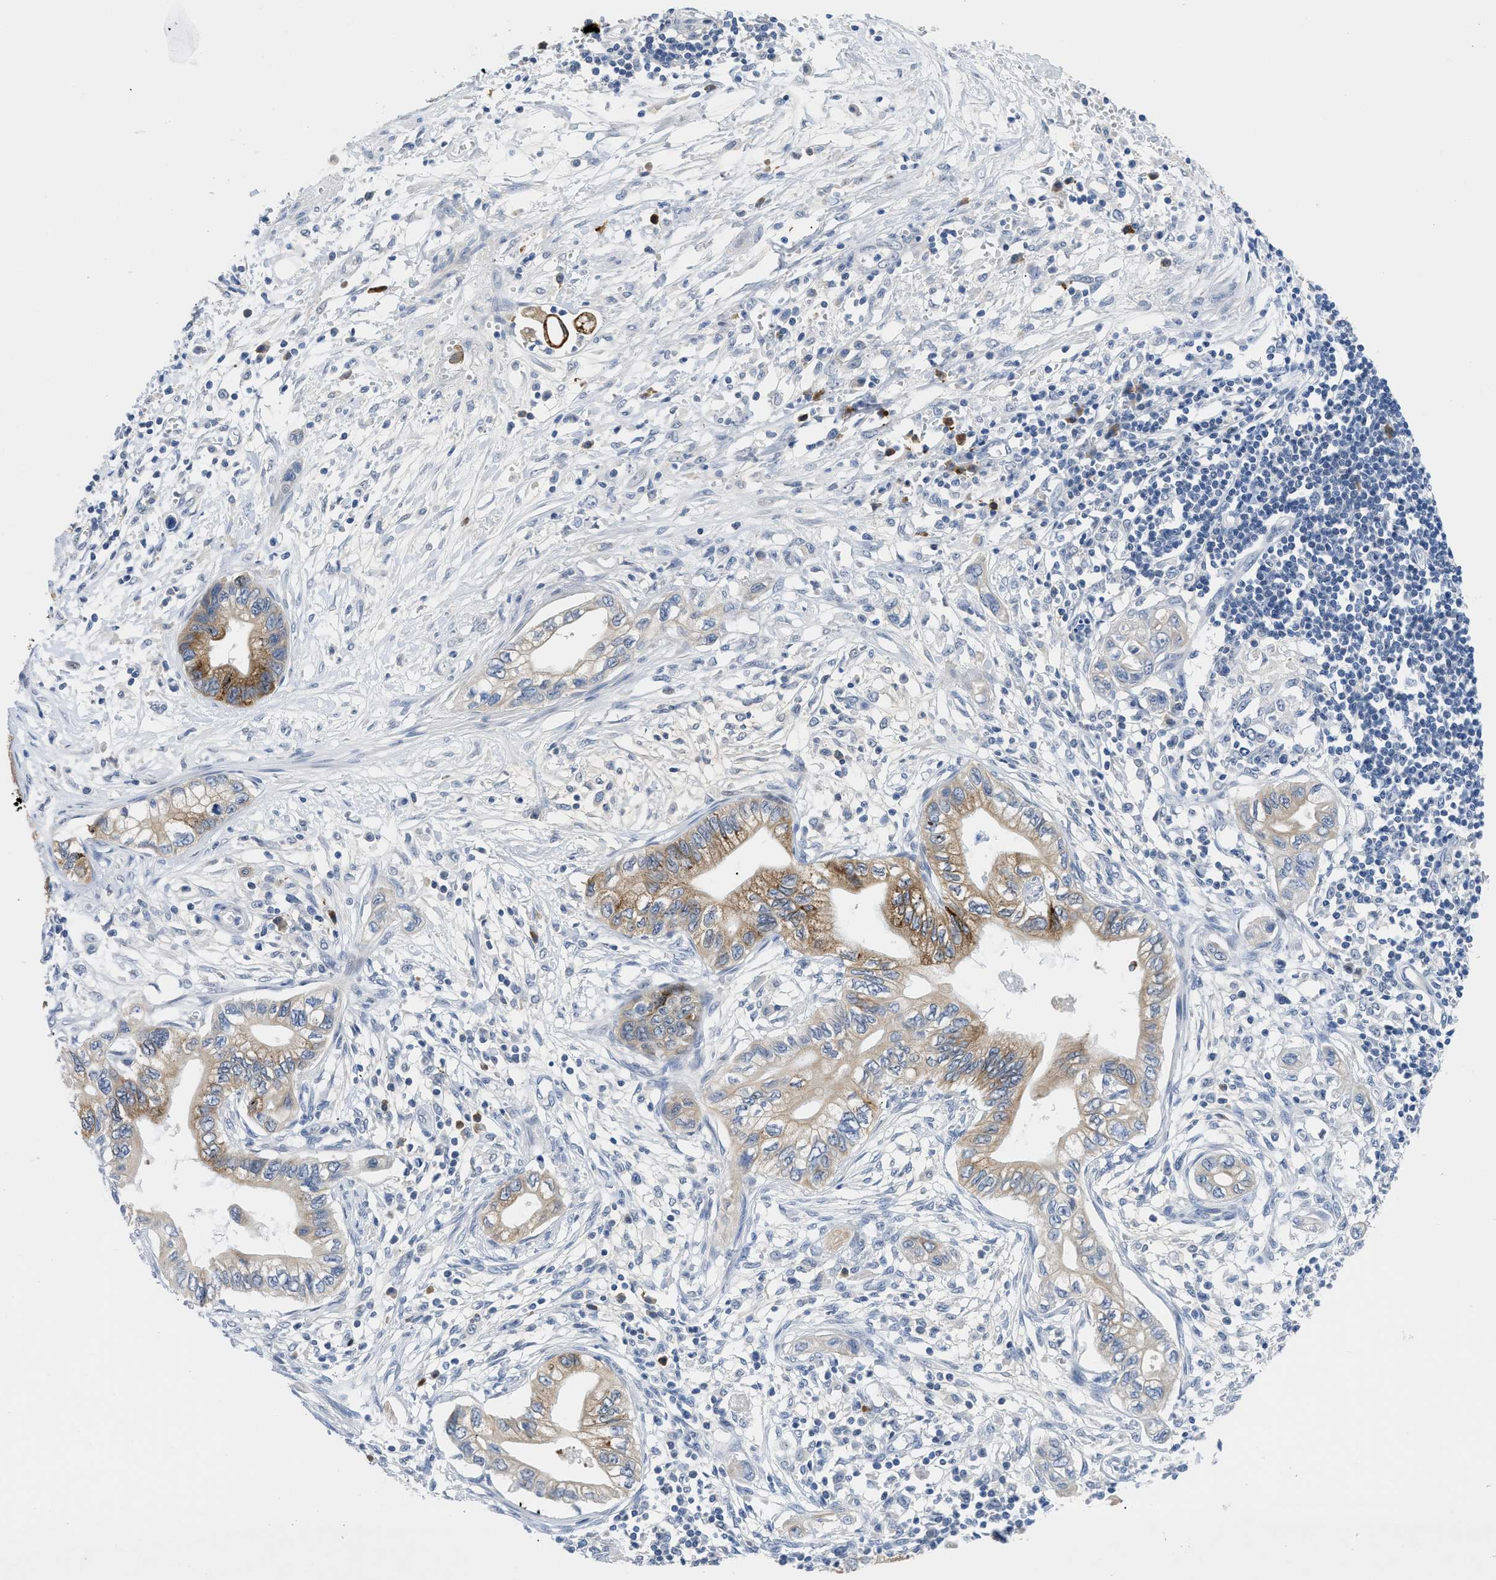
{"staining": {"intensity": "moderate", "quantity": "<25%", "location": "cytoplasmic/membranous"}, "tissue": "pancreatic cancer", "cell_type": "Tumor cells", "image_type": "cancer", "snomed": [{"axis": "morphology", "description": "Adenocarcinoma, NOS"}, {"axis": "topography", "description": "Pancreas"}], "caption": "Protein expression analysis of pancreatic adenocarcinoma demonstrates moderate cytoplasmic/membranous positivity in approximately <25% of tumor cells. The protein of interest is stained brown, and the nuclei are stained in blue (DAB IHC with brightfield microscopy, high magnification).", "gene": "OR9K2", "patient": {"sex": "male", "age": 56}}